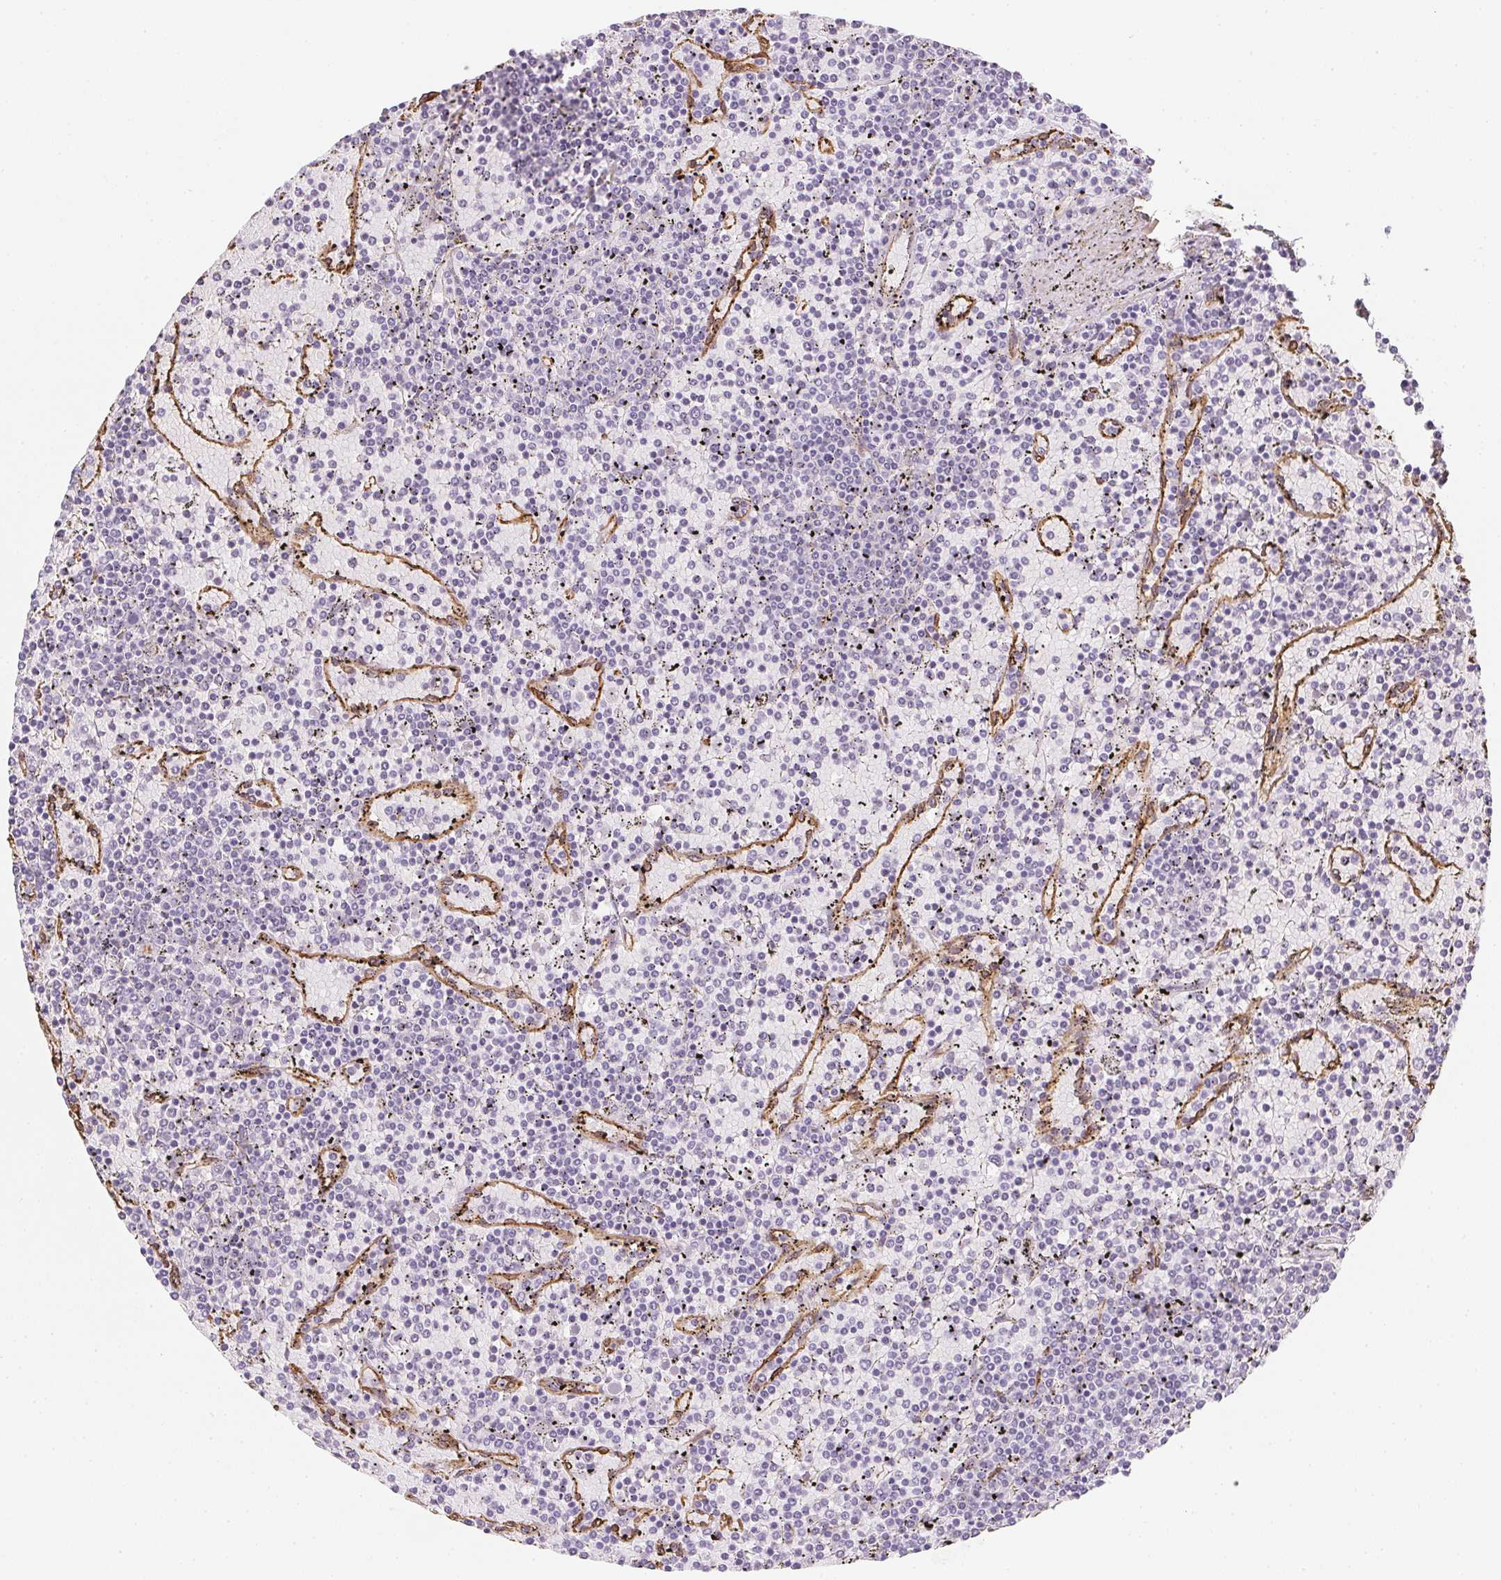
{"staining": {"intensity": "negative", "quantity": "none", "location": "none"}, "tissue": "lymphoma", "cell_type": "Tumor cells", "image_type": "cancer", "snomed": [{"axis": "morphology", "description": "Malignant lymphoma, non-Hodgkin's type, Low grade"}, {"axis": "topography", "description": "Spleen"}], "caption": "Malignant lymphoma, non-Hodgkin's type (low-grade) was stained to show a protein in brown. There is no significant expression in tumor cells. (DAB IHC visualized using brightfield microscopy, high magnification).", "gene": "RSBN1", "patient": {"sex": "female", "age": 77}}